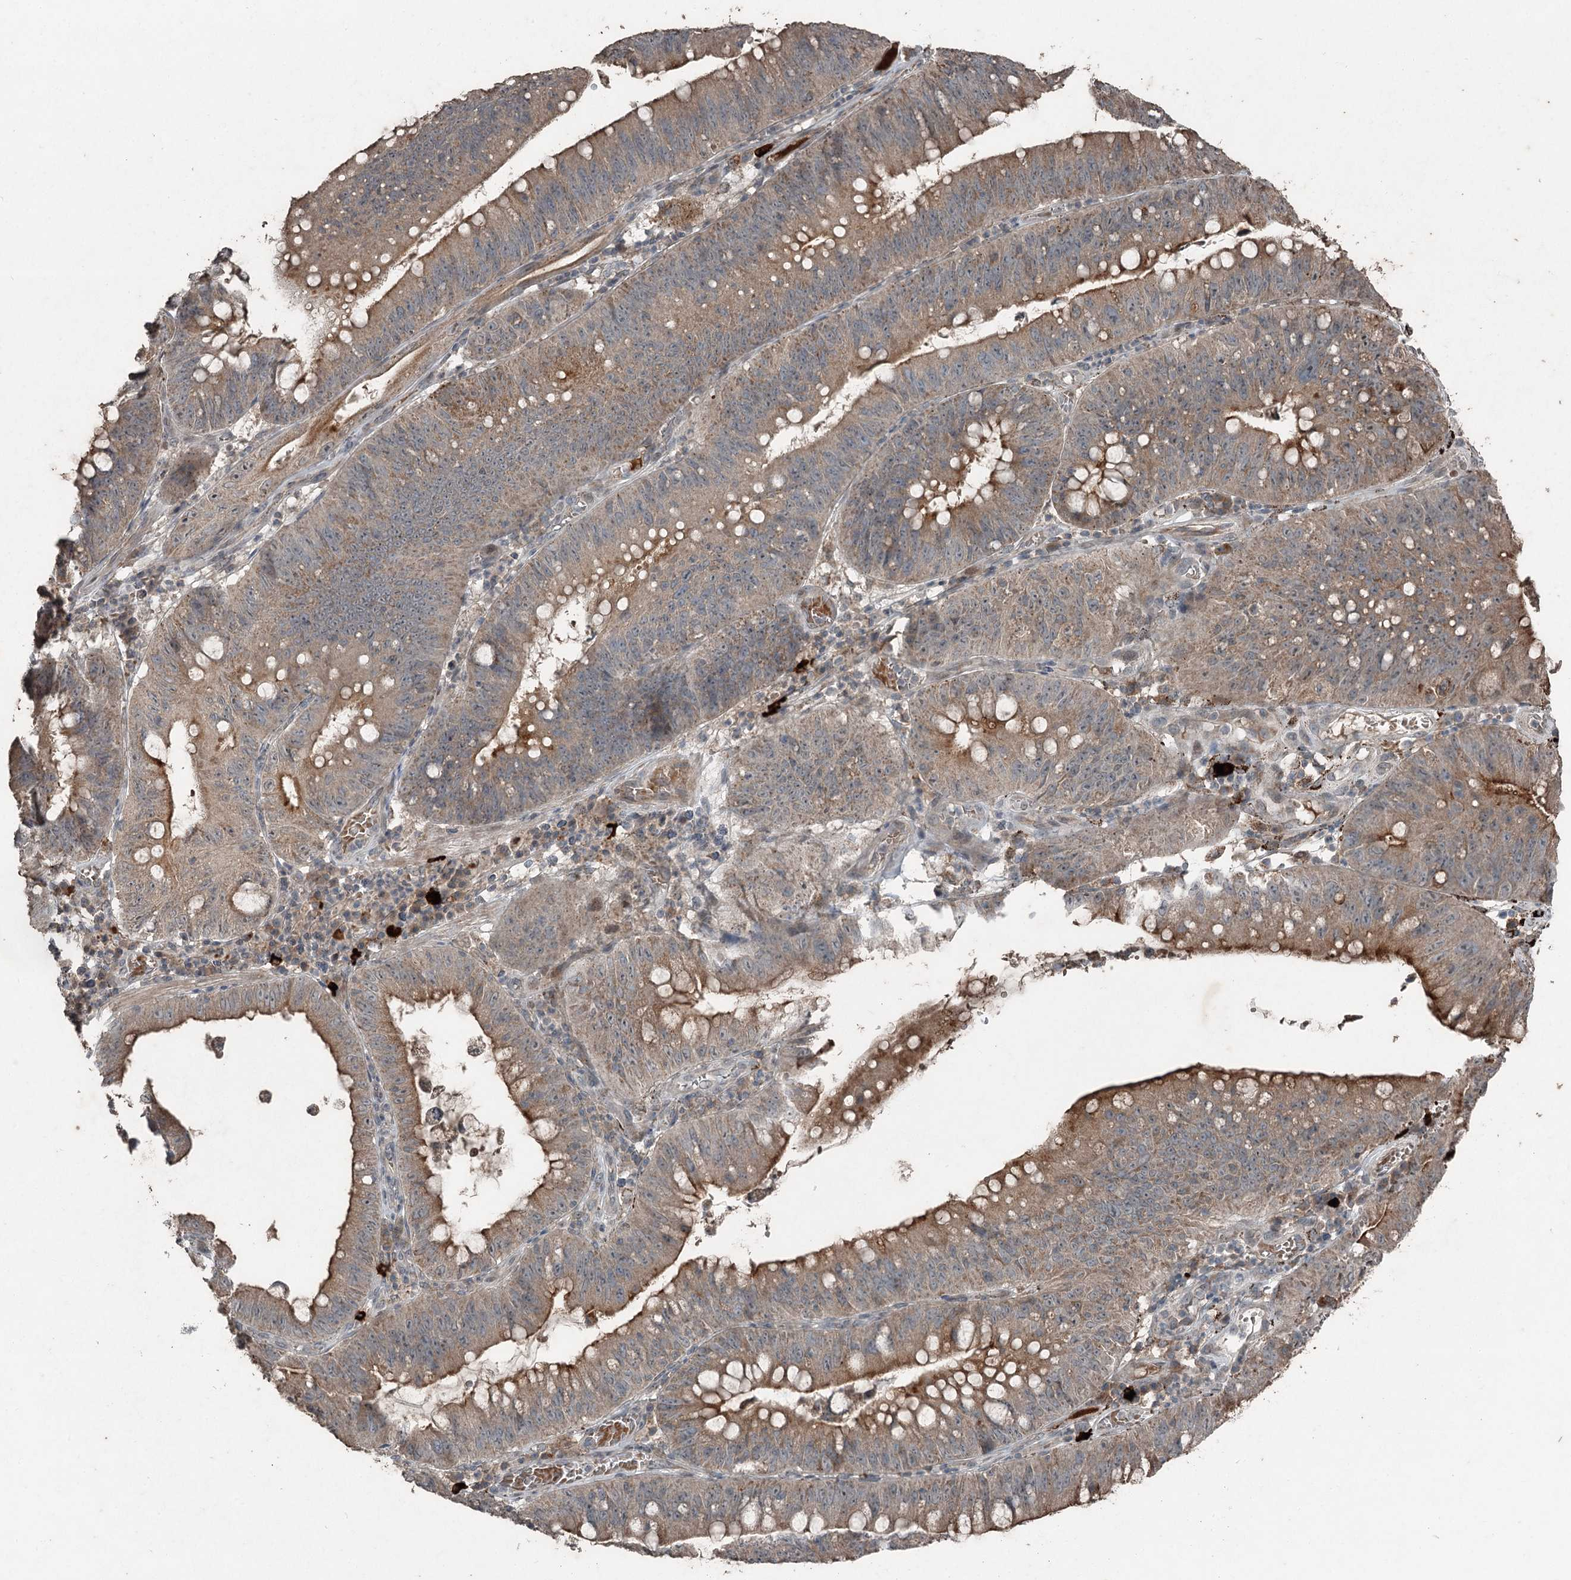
{"staining": {"intensity": "moderate", "quantity": "25%-75%", "location": "cytoplasmic/membranous"}, "tissue": "stomach cancer", "cell_type": "Tumor cells", "image_type": "cancer", "snomed": [{"axis": "morphology", "description": "Adenocarcinoma, NOS"}, {"axis": "topography", "description": "Stomach"}], "caption": "High-magnification brightfield microscopy of stomach adenocarcinoma stained with DAB (brown) and counterstained with hematoxylin (blue). tumor cells exhibit moderate cytoplasmic/membranous staining is appreciated in approximately25%-75% of cells.", "gene": "SLC39A8", "patient": {"sex": "male", "age": 59}}